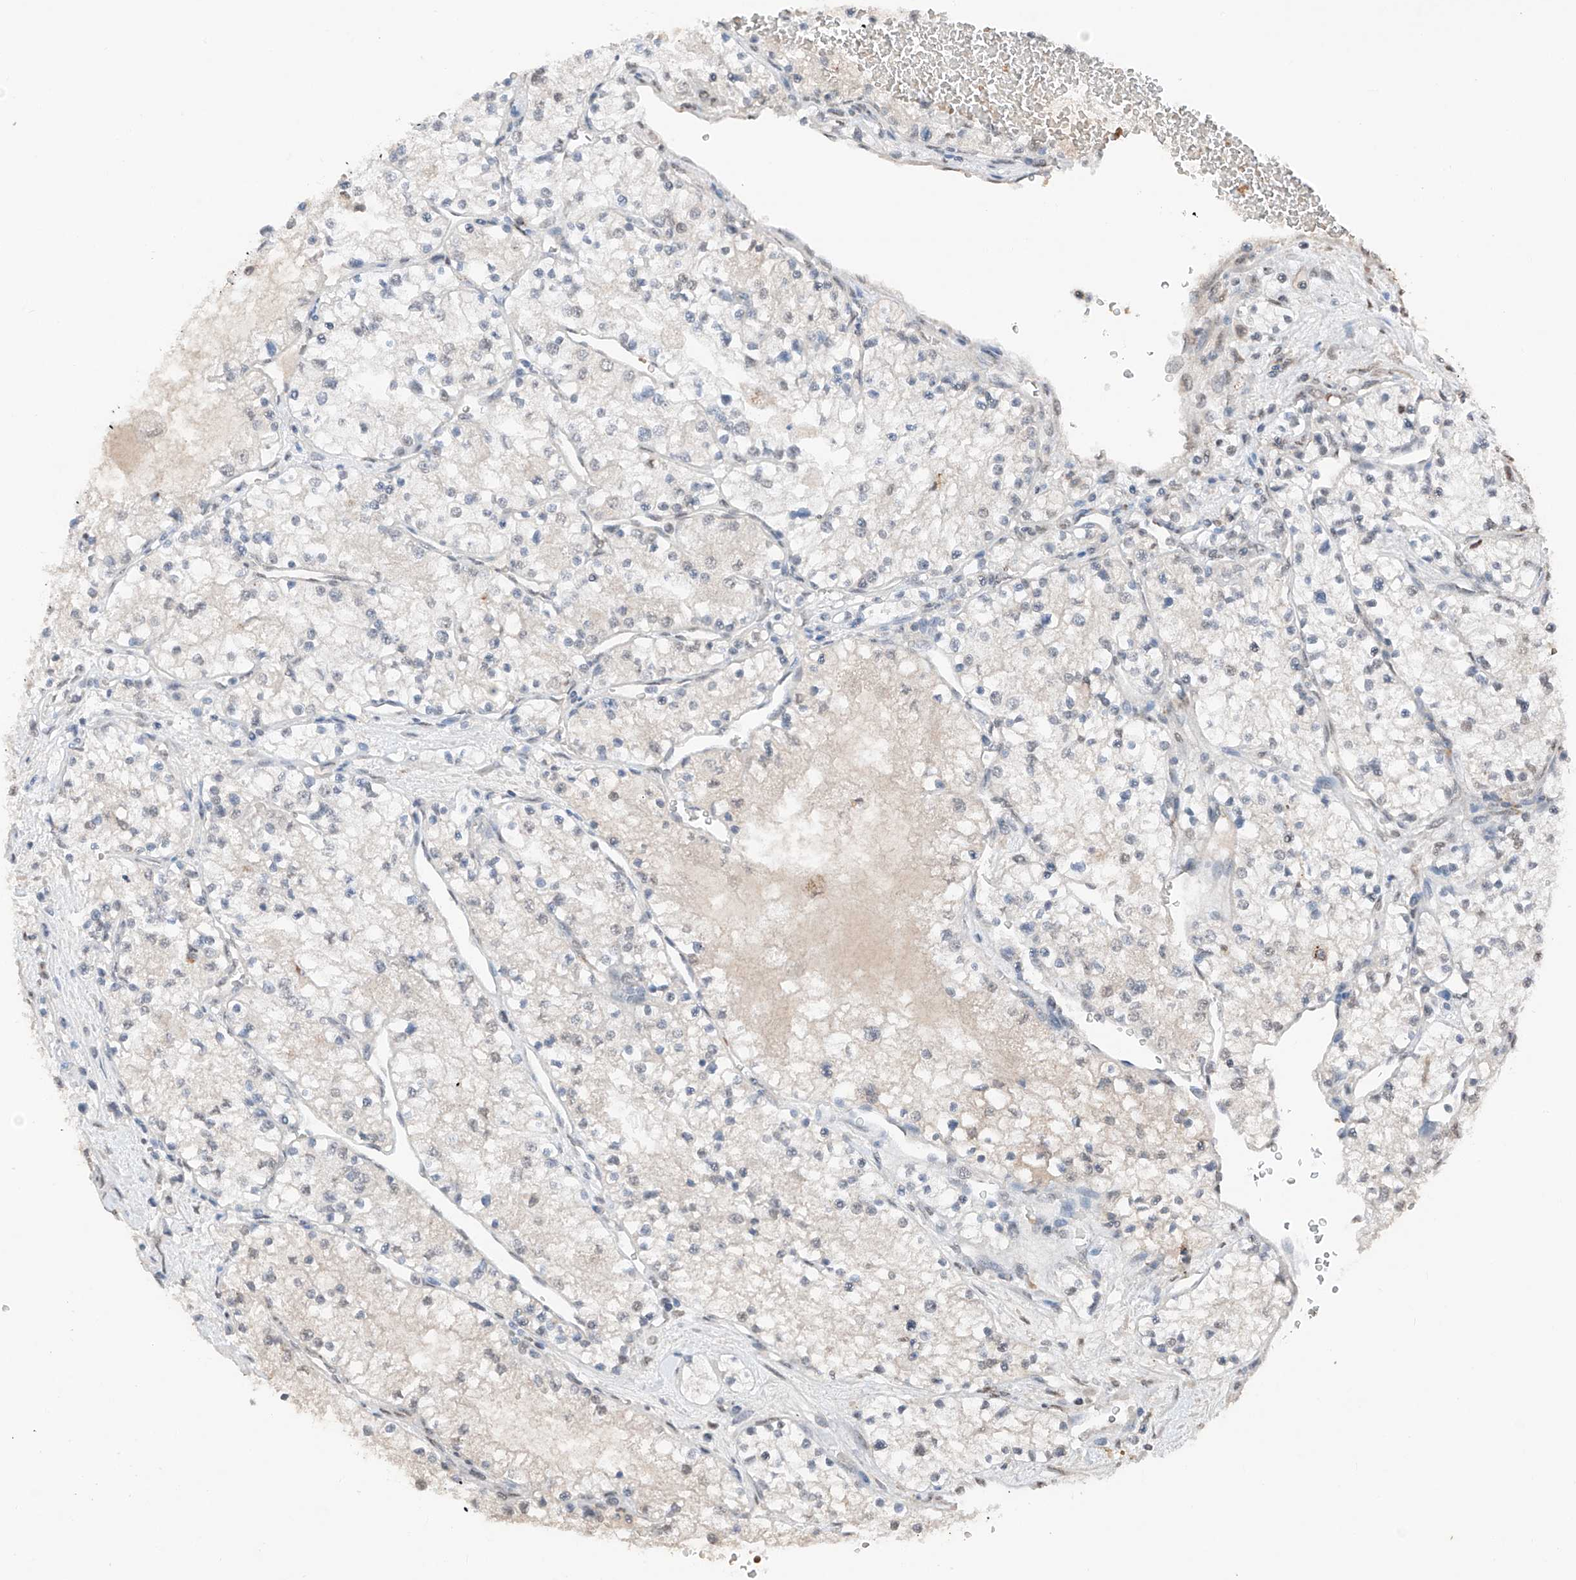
{"staining": {"intensity": "negative", "quantity": "none", "location": "none"}, "tissue": "renal cancer", "cell_type": "Tumor cells", "image_type": "cancer", "snomed": [{"axis": "morphology", "description": "Normal tissue, NOS"}, {"axis": "morphology", "description": "Adenocarcinoma, NOS"}, {"axis": "topography", "description": "Kidney"}], "caption": "Immunohistochemistry (IHC) of renal adenocarcinoma demonstrates no expression in tumor cells.", "gene": "TBX4", "patient": {"sex": "male", "age": 68}}